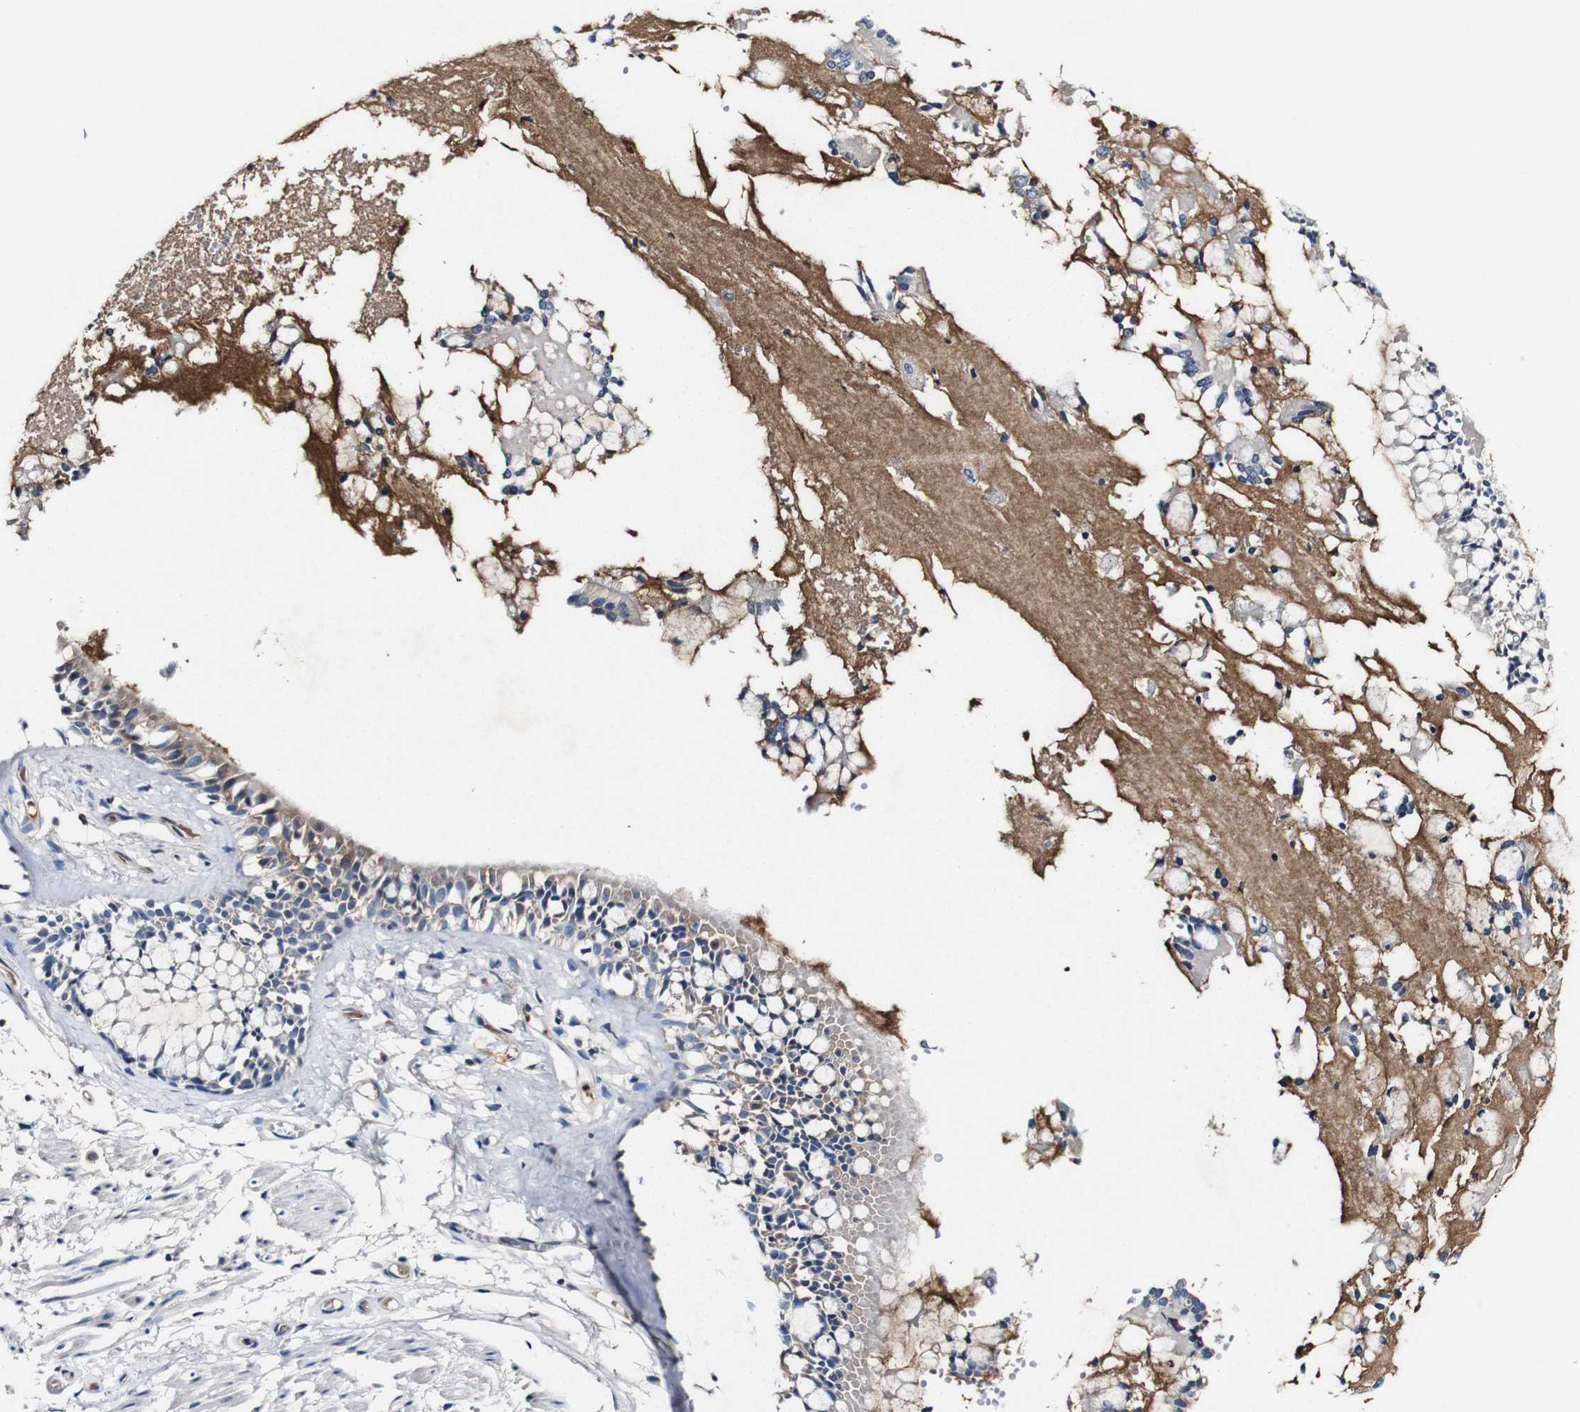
{"staining": {"intensity": "weak", "quantity": "<25%", "location": "cytoplasmic/membranous"}, "tissue": "bronchus", "cell_type": "Respiratory epithelial cells", "image_type": "normal", "snomed": [{"axis": "morphology", "description": "Normal tissue, NOS"}, {"axis": "morphology", "description": "Inflammation, NOS"}, {"axis": "topography", "description": "Cartilage tissue"}, {"axis": "topography", "description": "Lung"}], "caption": "This is a image of immunohistochemistry staining of unremarkable bronchus, which shows no staining in respiratory epithelial cells.", "gene": "GRAMD1A", "patient": {"sex": "male", "age": 71}}